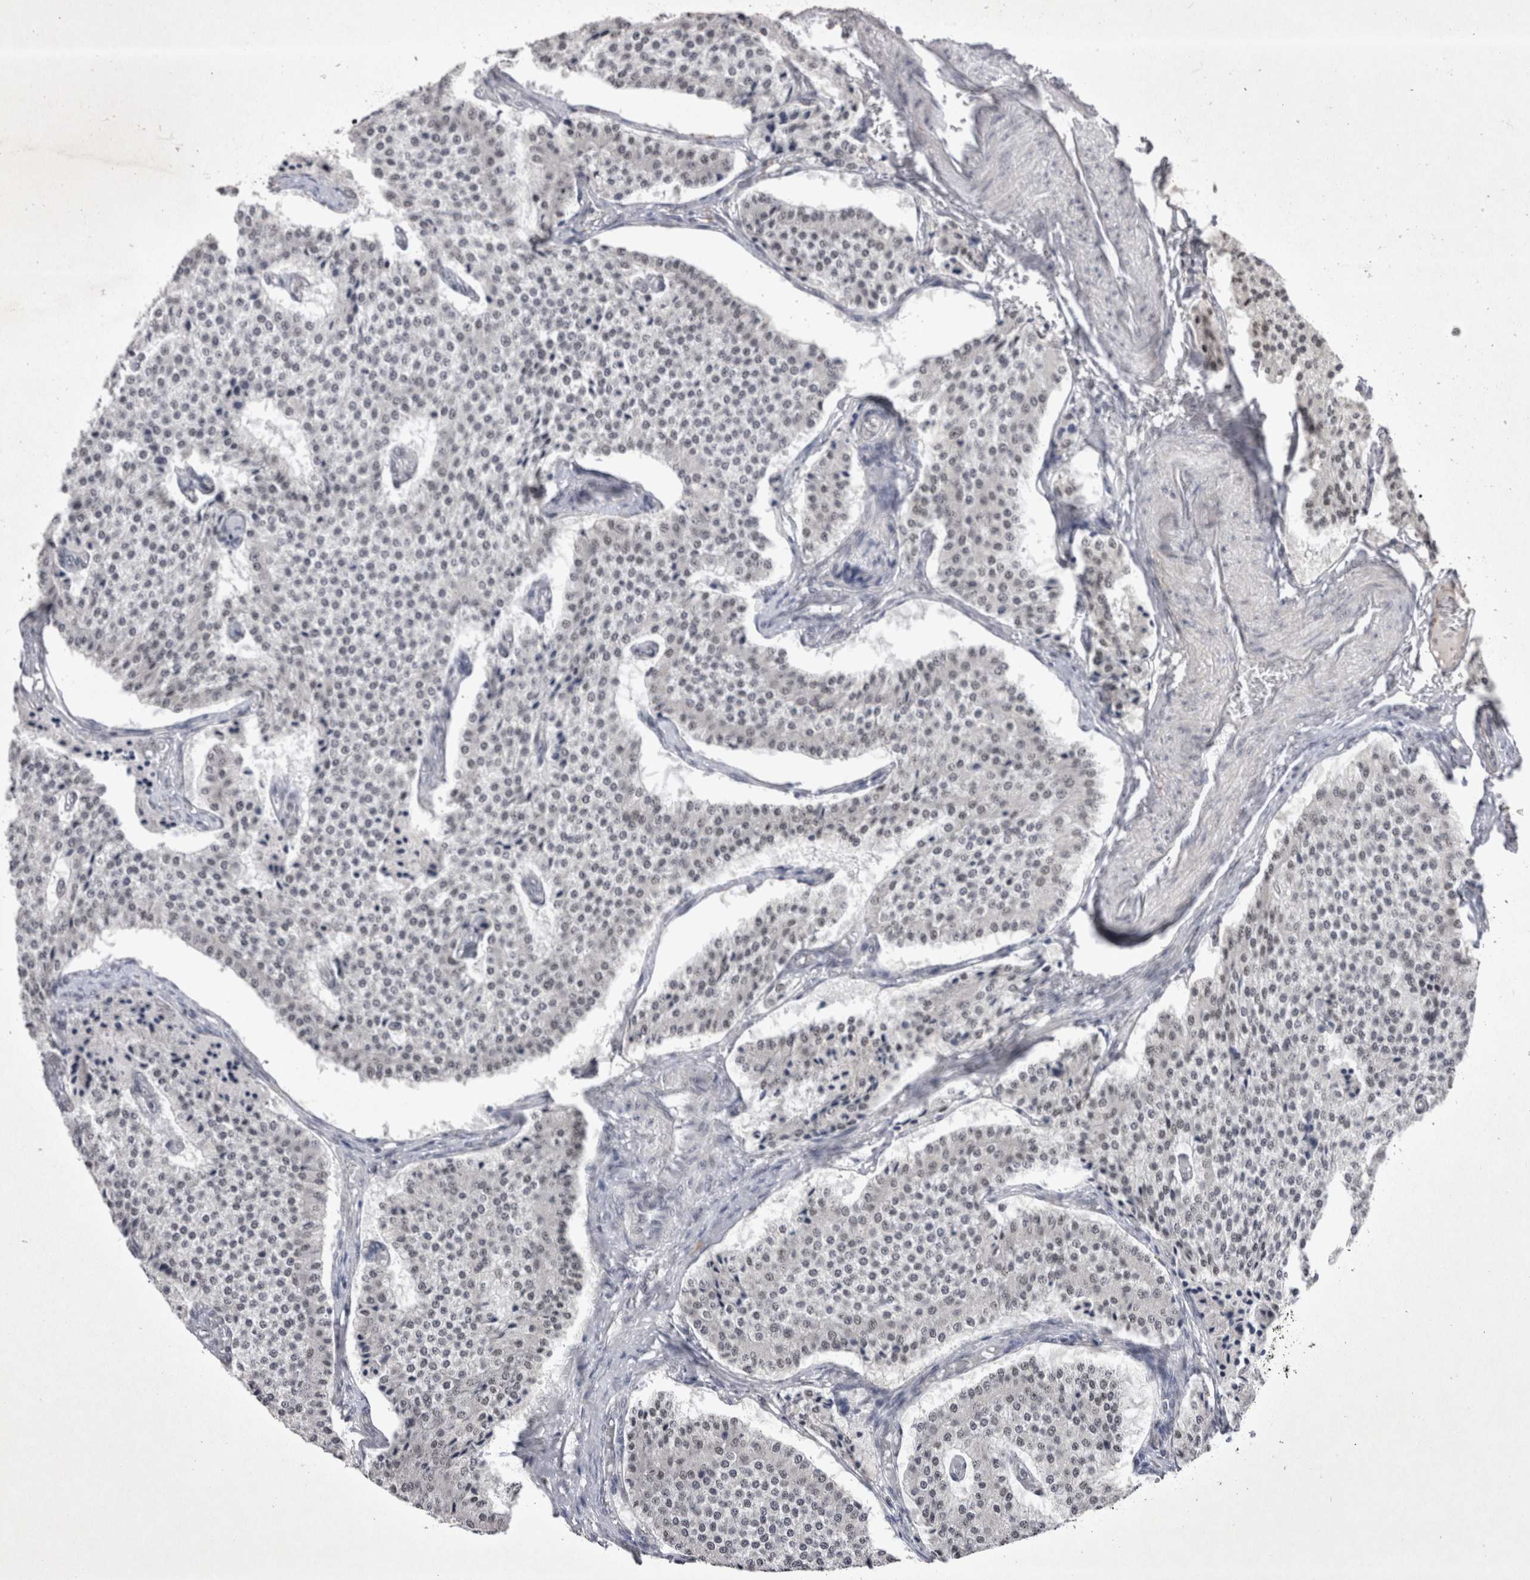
{"staining": {"intensity": "negative", "quantity": "none", "location": "none"}, "tissue": "carcinoid", "cell_type": "Tumor cells", "image_type": "cancer", "snomed": [{"axis": "morphology", "description": "Carcinoid, malignant, NOS"}, {"axis": "topography", "description": "Colon"}], "caption": "A micrograph of malignant carcinoid stained for a protein displays no brown staining in tumor cells.", "gene": "RBM6", "patient": {"sex": "female", "age": 52}}